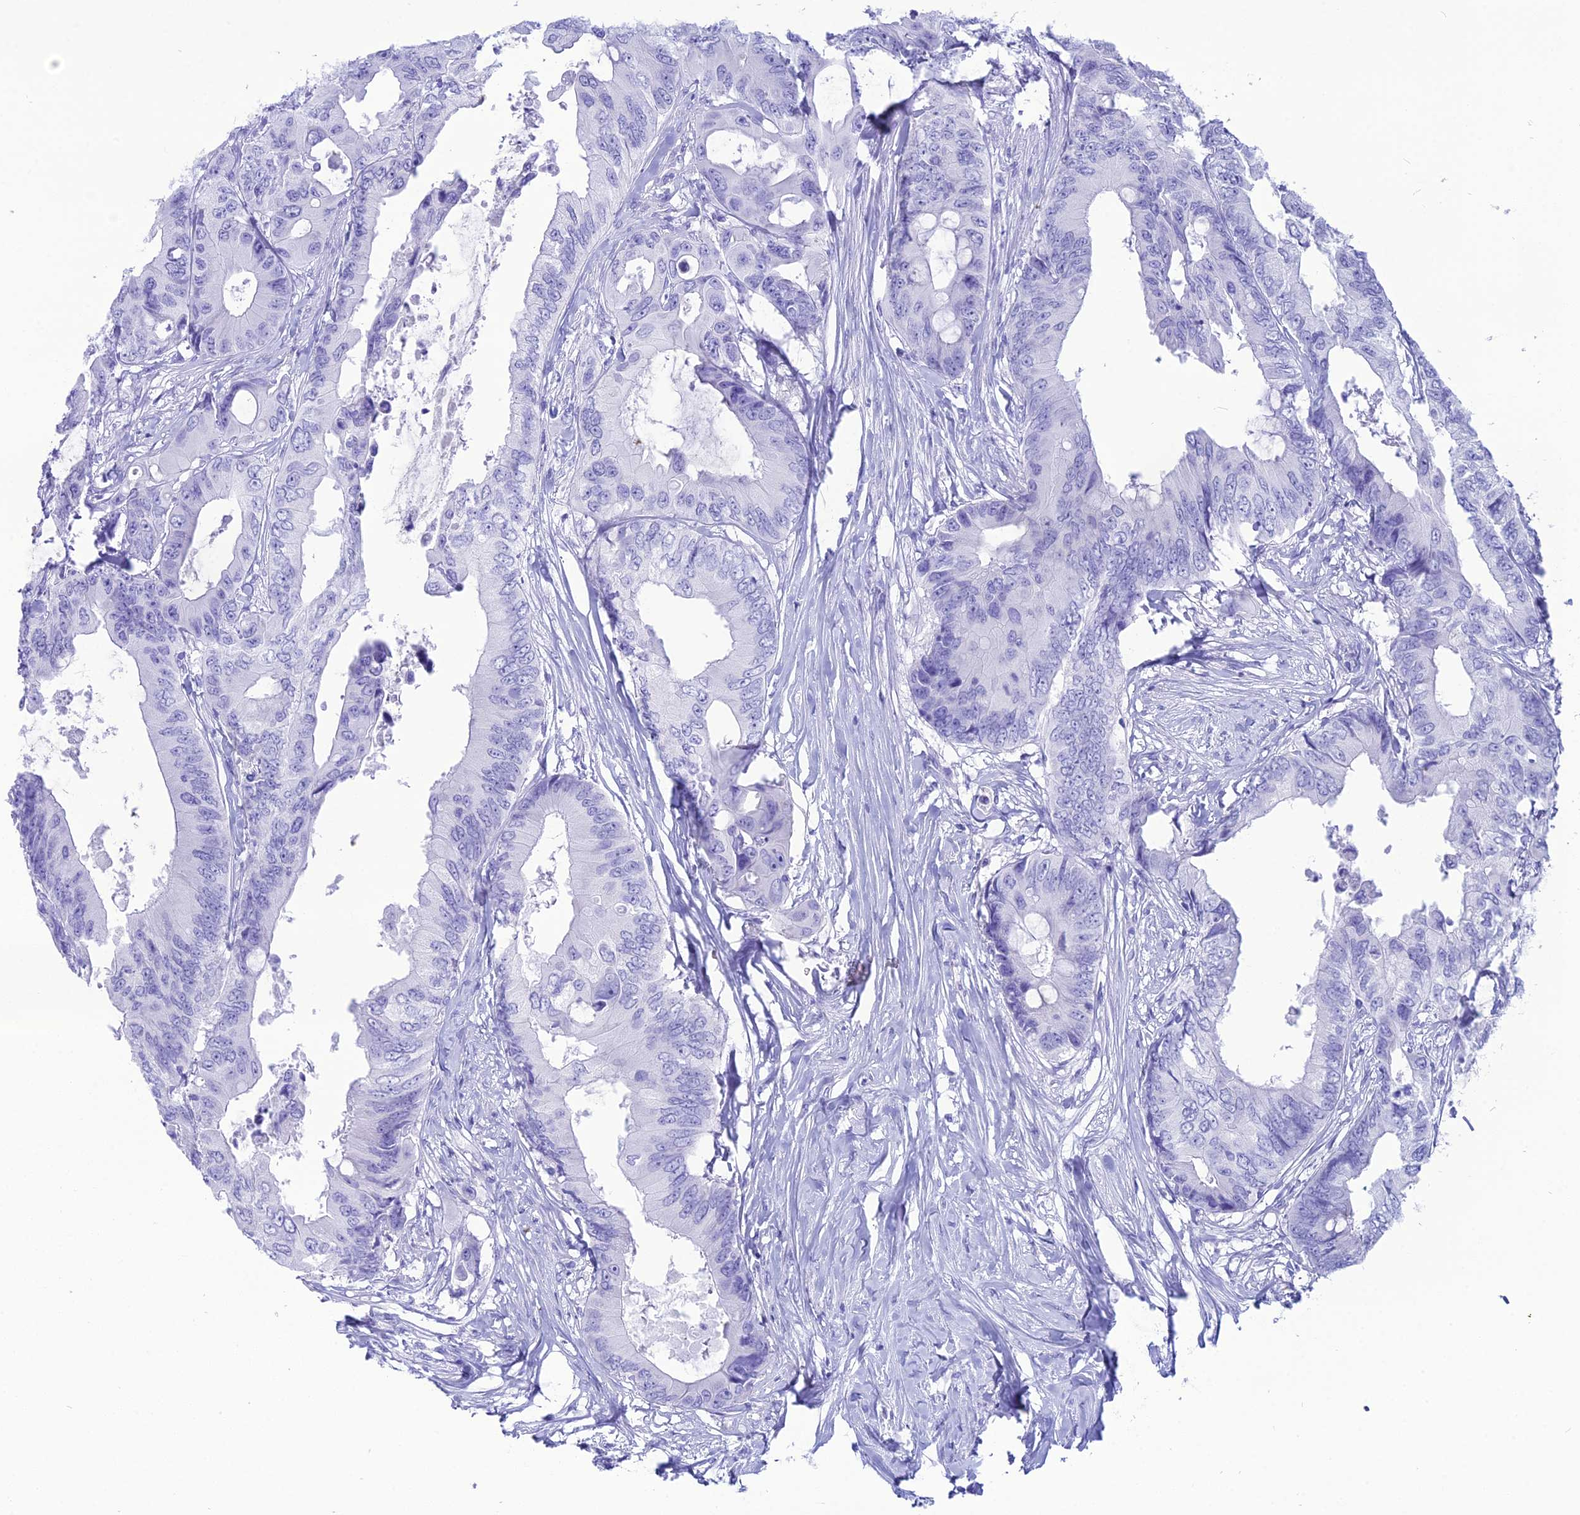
{"staining": {"intensity": "negative", "quantity": "none", "location": "none"}, "tissue": "colorectal cancer", "cell_type": "Tumor cells", "image_type": "cancer", "snomed": [{"axis": "morphology", "description": "Adenocarcinoma, NOS"}, {"axis": "topography", "description": "Colon"}], "caption": "Tumor cells are negative for brown protein staining in colorectal cancer.", "gene": "PNMA5", "patient": {"sex": "male", "age": 71}}